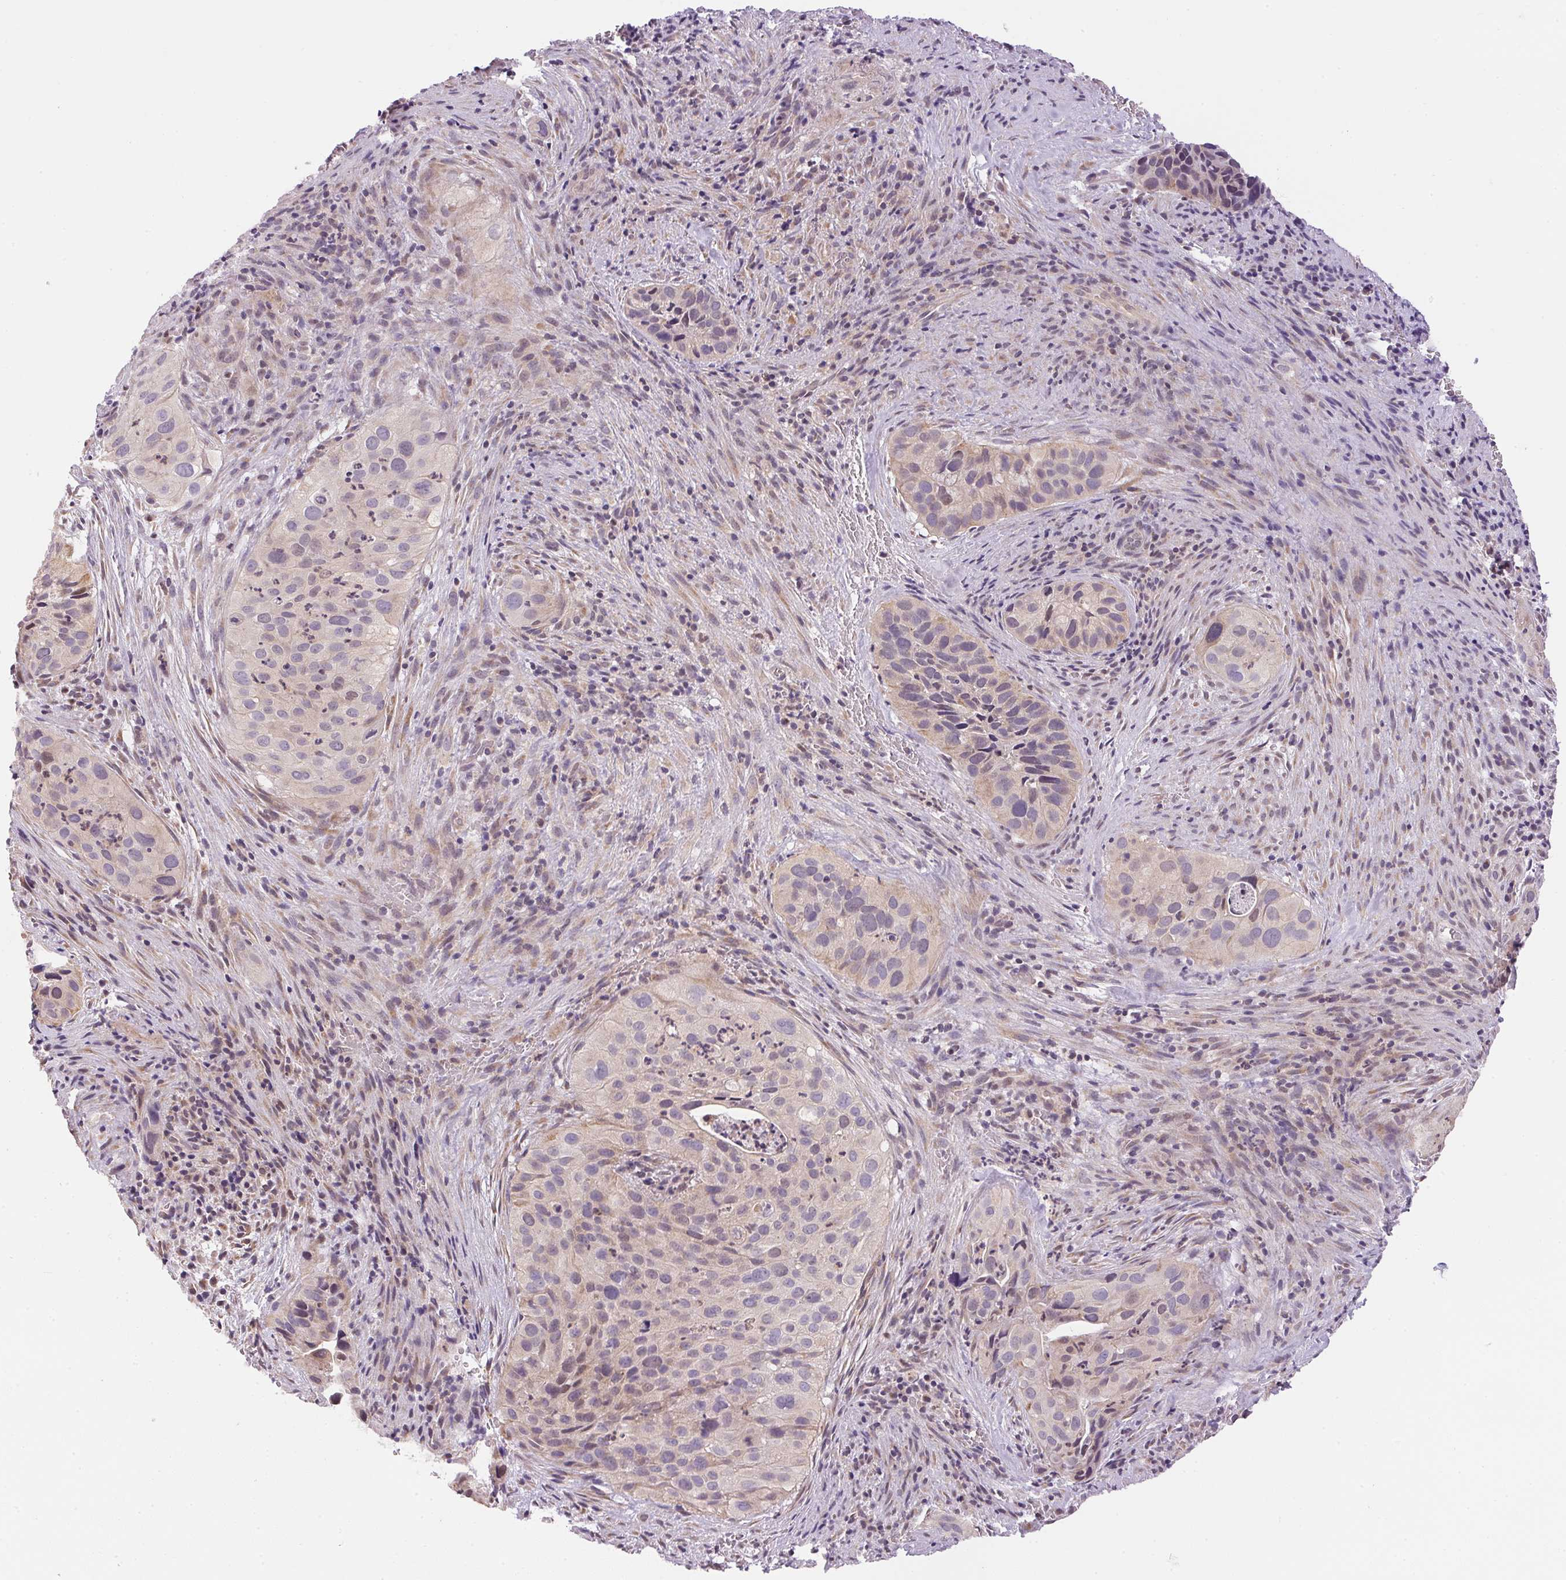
{"staining": {"intensity": "weak", "quantity": "<25%", "location": "cytoplasmic/membranous"}, "tissue": "cervical cancer", "cell_type": "Tumor cells", "image_type": "cancer", "snomed": [{"axis": "morphology", "description": "Squamous cell carcinoma, NOS"}, {"axis": "topography", "description": "Cervix"}], "caption": "This is a image of IHC staining of cervical cancer (squamous cell carcinoma), which shows no staining in tumor cells. (Immunohistochemistry, brightfield microscopy, high magnification).", "gene": "SC5D", "patient": {"sex": "female", "age": 38}}